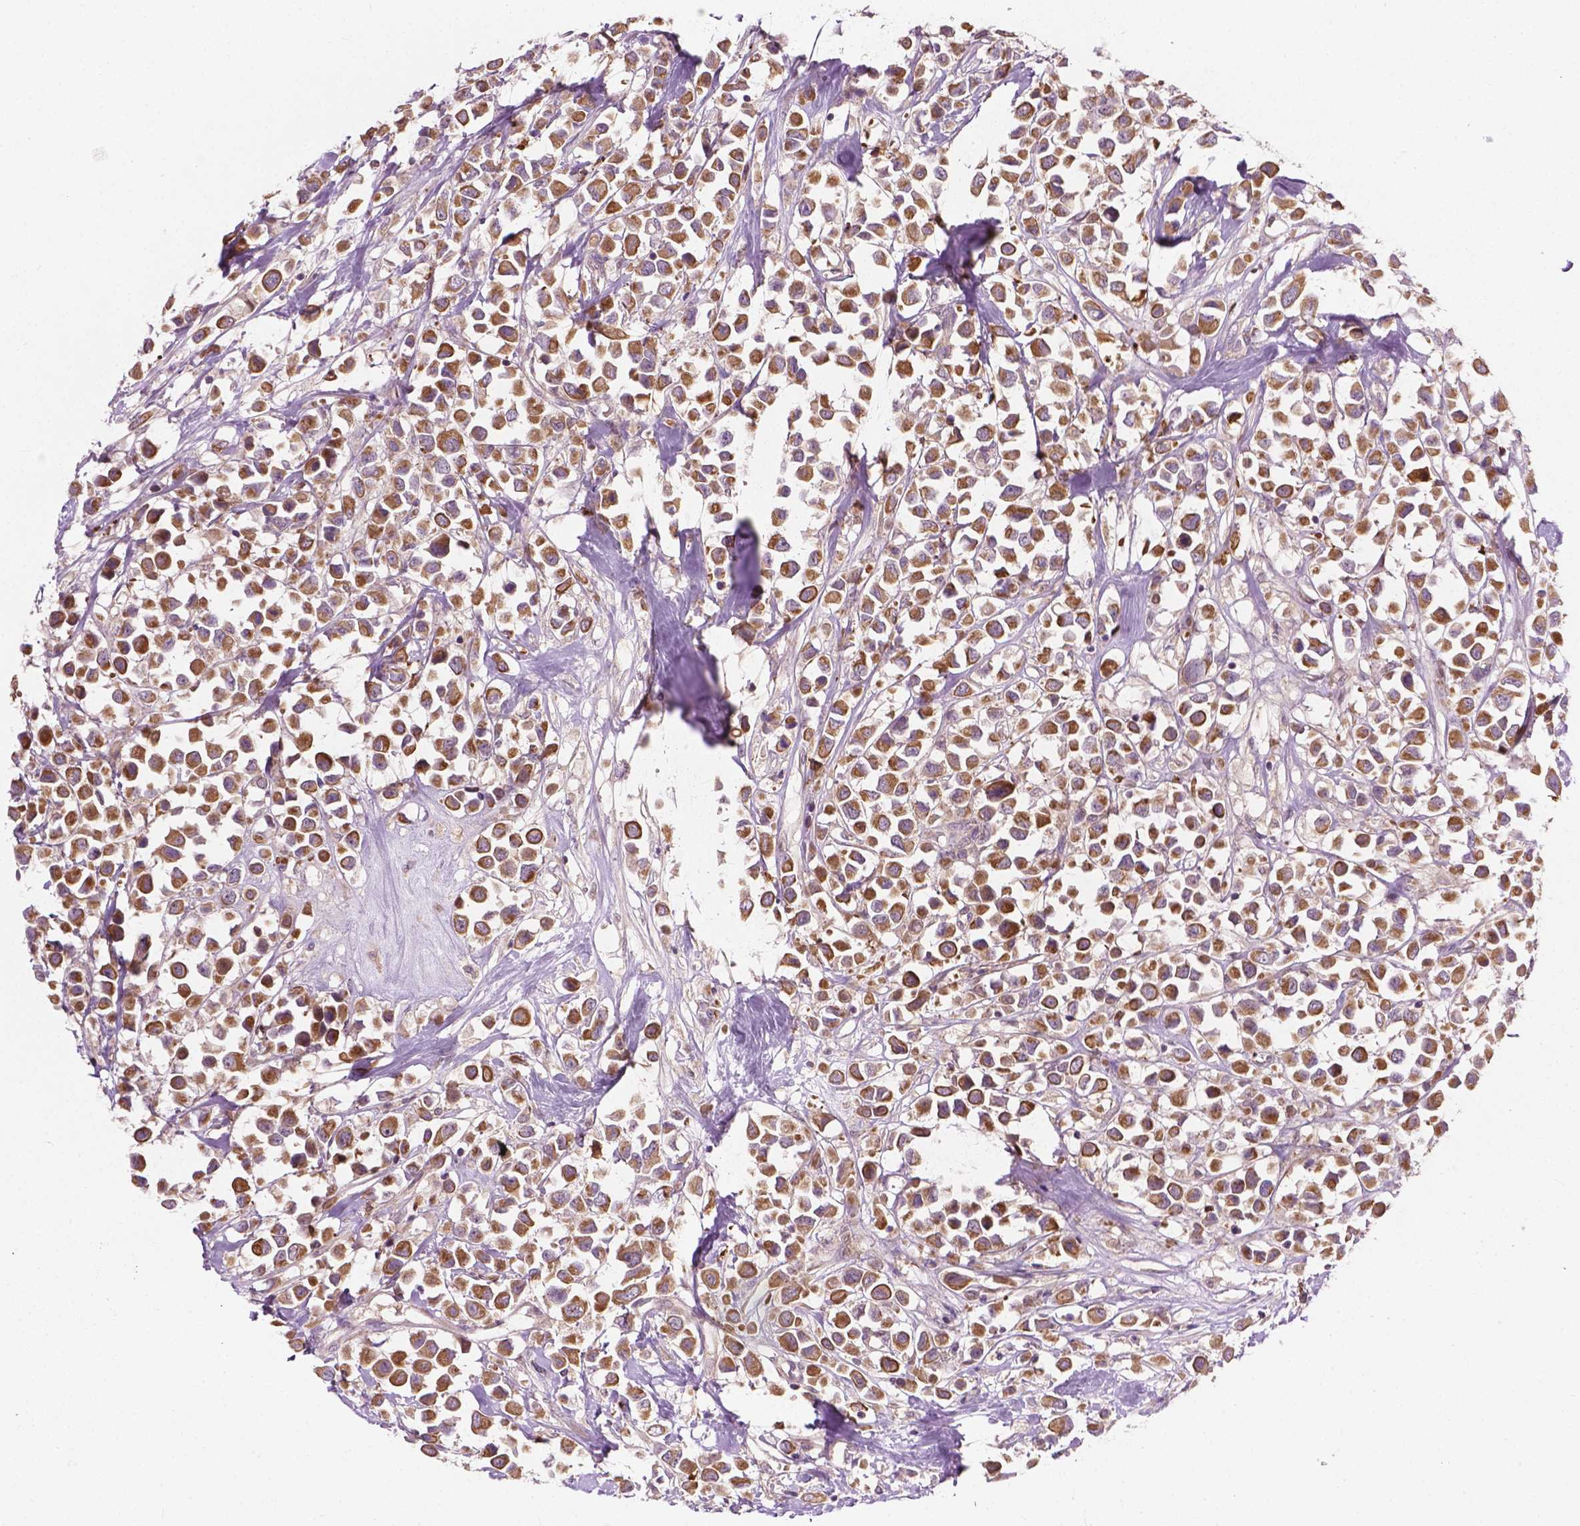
{"staining": {"intensity": "moderate", "quantity": ">75%", "location": "cytoplasmic/membranous"}, "tissue": "breast cancer", "cell_type": "Tumor cells", "image_type": "cancer", "snomed": [{"axis": "morphology", "description": "Duct carcinoma"}, {"axis": "topography", "description": "Breast"}], "caption": "High-magnification brightfield microscopy of breast cancer (intraductal carcinoma) stained with DAB (brown) and counterstained with hematoxylin (blue). tumor cells exhibit moderate cytoplasmic/membranous expression is identified in approximately>75% of cells.", "gene": "MZT1", "patient": {"sex": "female", "age": 61}}